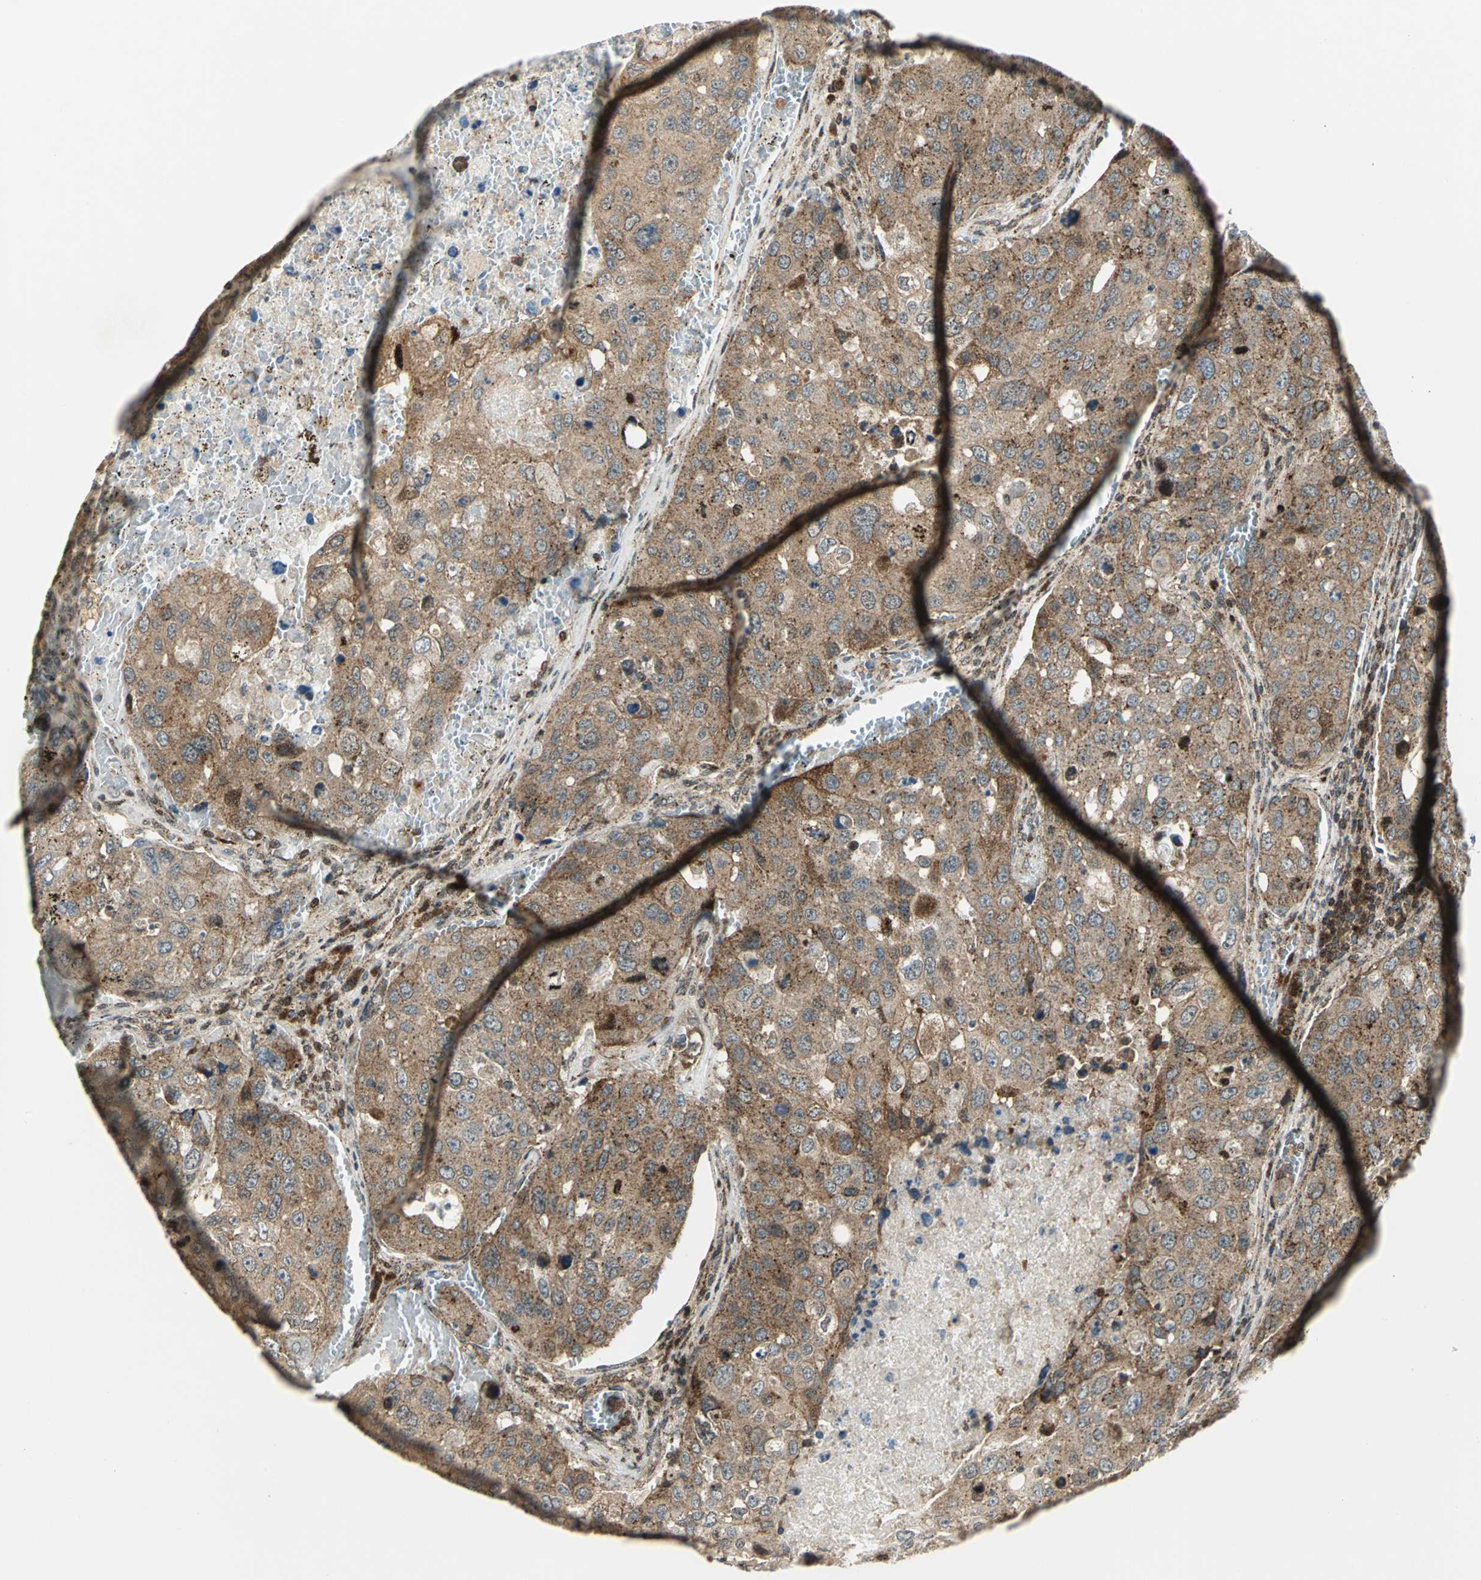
{"staining": {"intensity": "moderate", "quantity": ">75%", "location": "cytoplasmic/membranous"}, "tissue": "urothelial cancer", "cell_type": "Tumor cells", "image_type": "cancer", "snomed": [{"axis": "morphology", "description": "Urothelial carcinoma, High grade"}, {"axis": "topography", "description": "Lymph node"}, {"axis": "topography", "description": "Urinary bladder"}], "caption": "High-power microscopy captured an IHC image of urothelial carcinoma (high-grade), revealing moderate cytoplasmic/membranous staining in approximately >75% of tumor cells.", "gene": "ATP6V1A", "patient": {"sex": "male", "age": 51}}